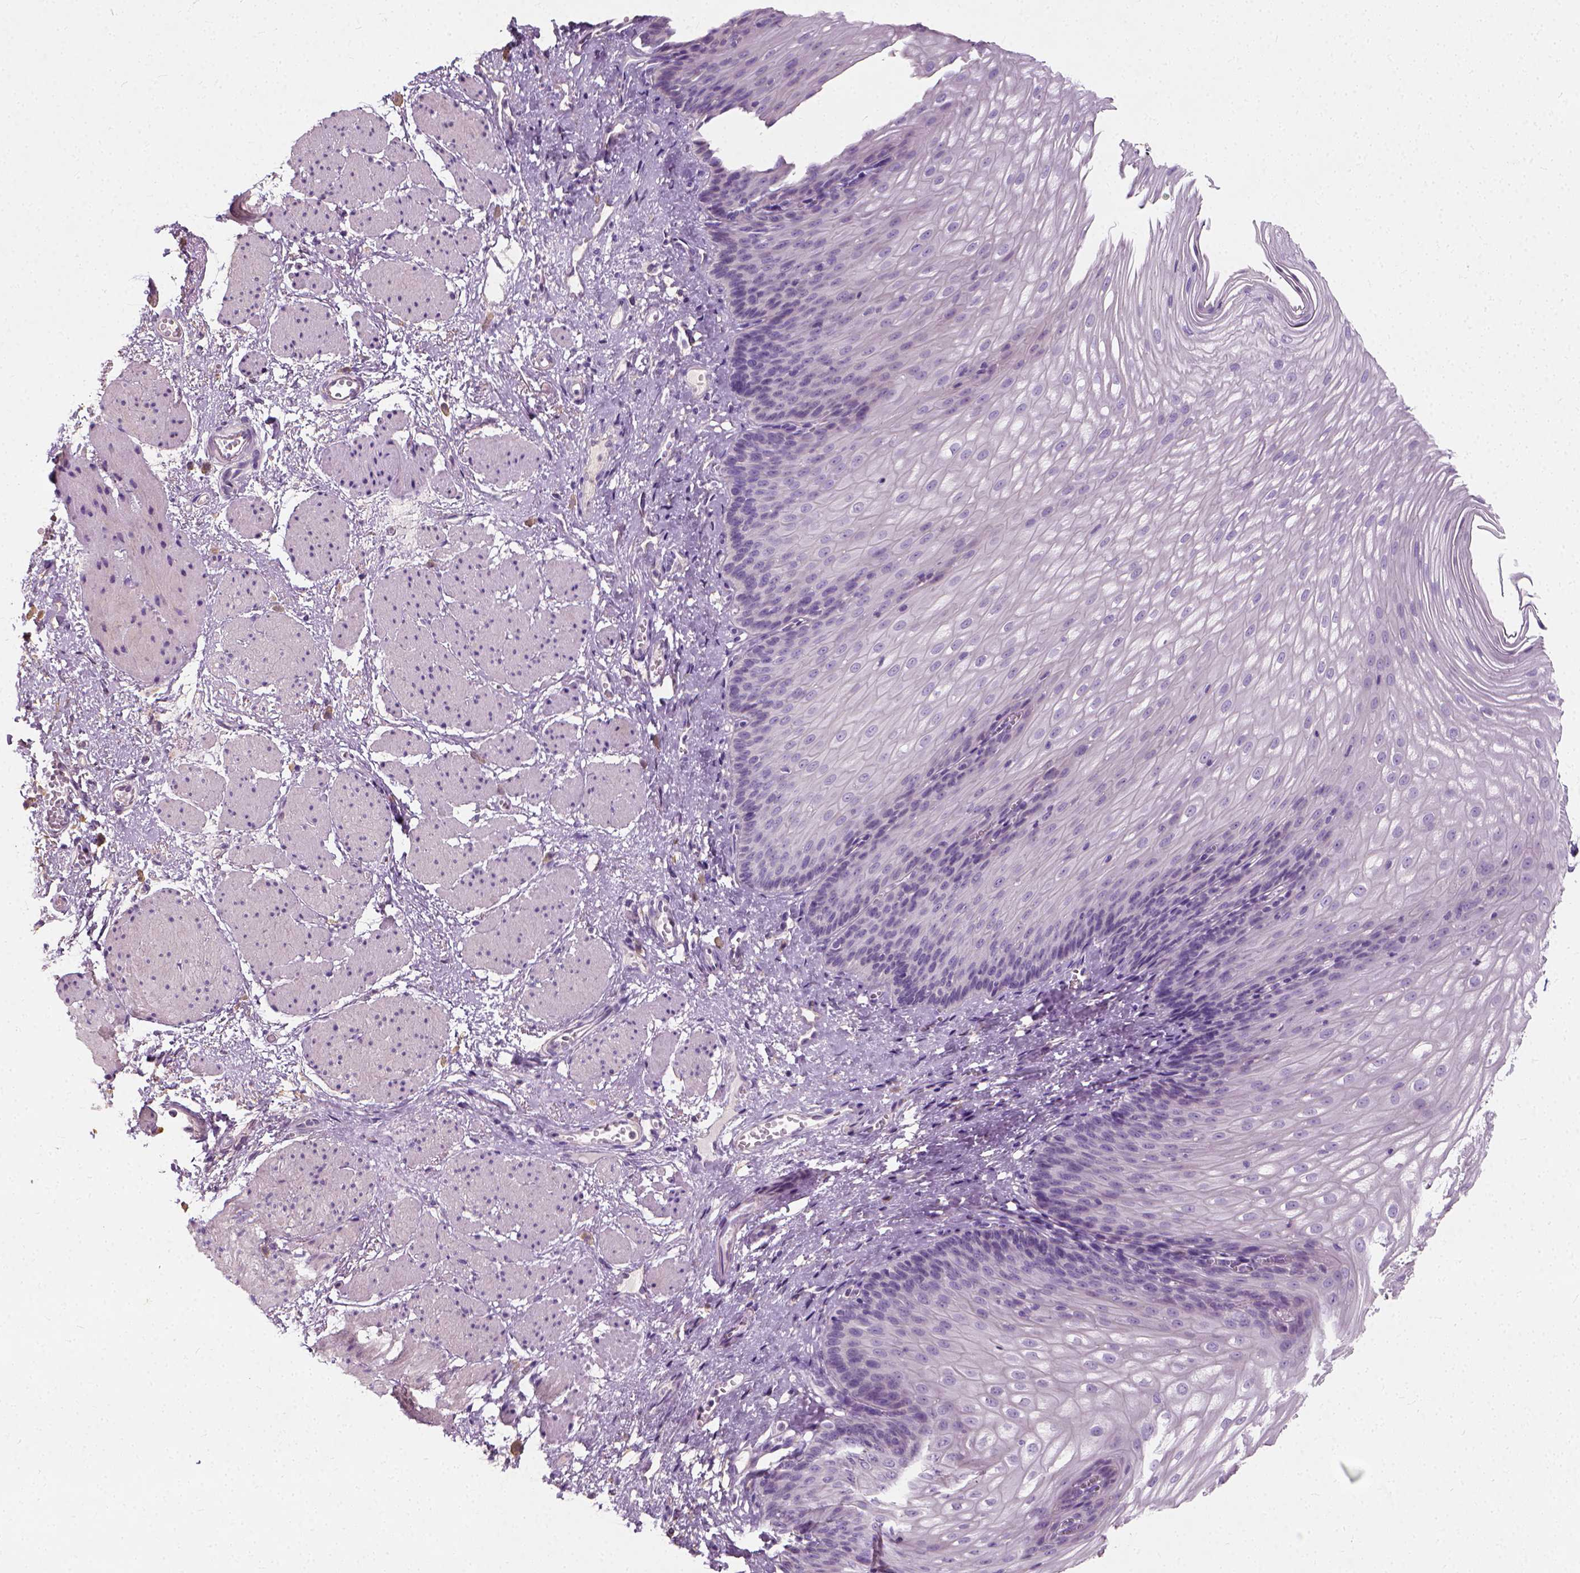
{"staining": {"intensity": "negative", "quantity": "none", "location": "none"}, "tissue": "esophagus", "cell_type": "Squamous epithelial cells", "image_type": "normal", "snomed": [{"axis": "morphology", "description": "Normal tissue, NOS"}, {"axis": "topography", "description": "Esophagus"}], "caption": "There is no significant expression in squamous epithelial cells of esophagus.", "gene": "DHCR24", "patient": {"sex": "male", "age": 62}}